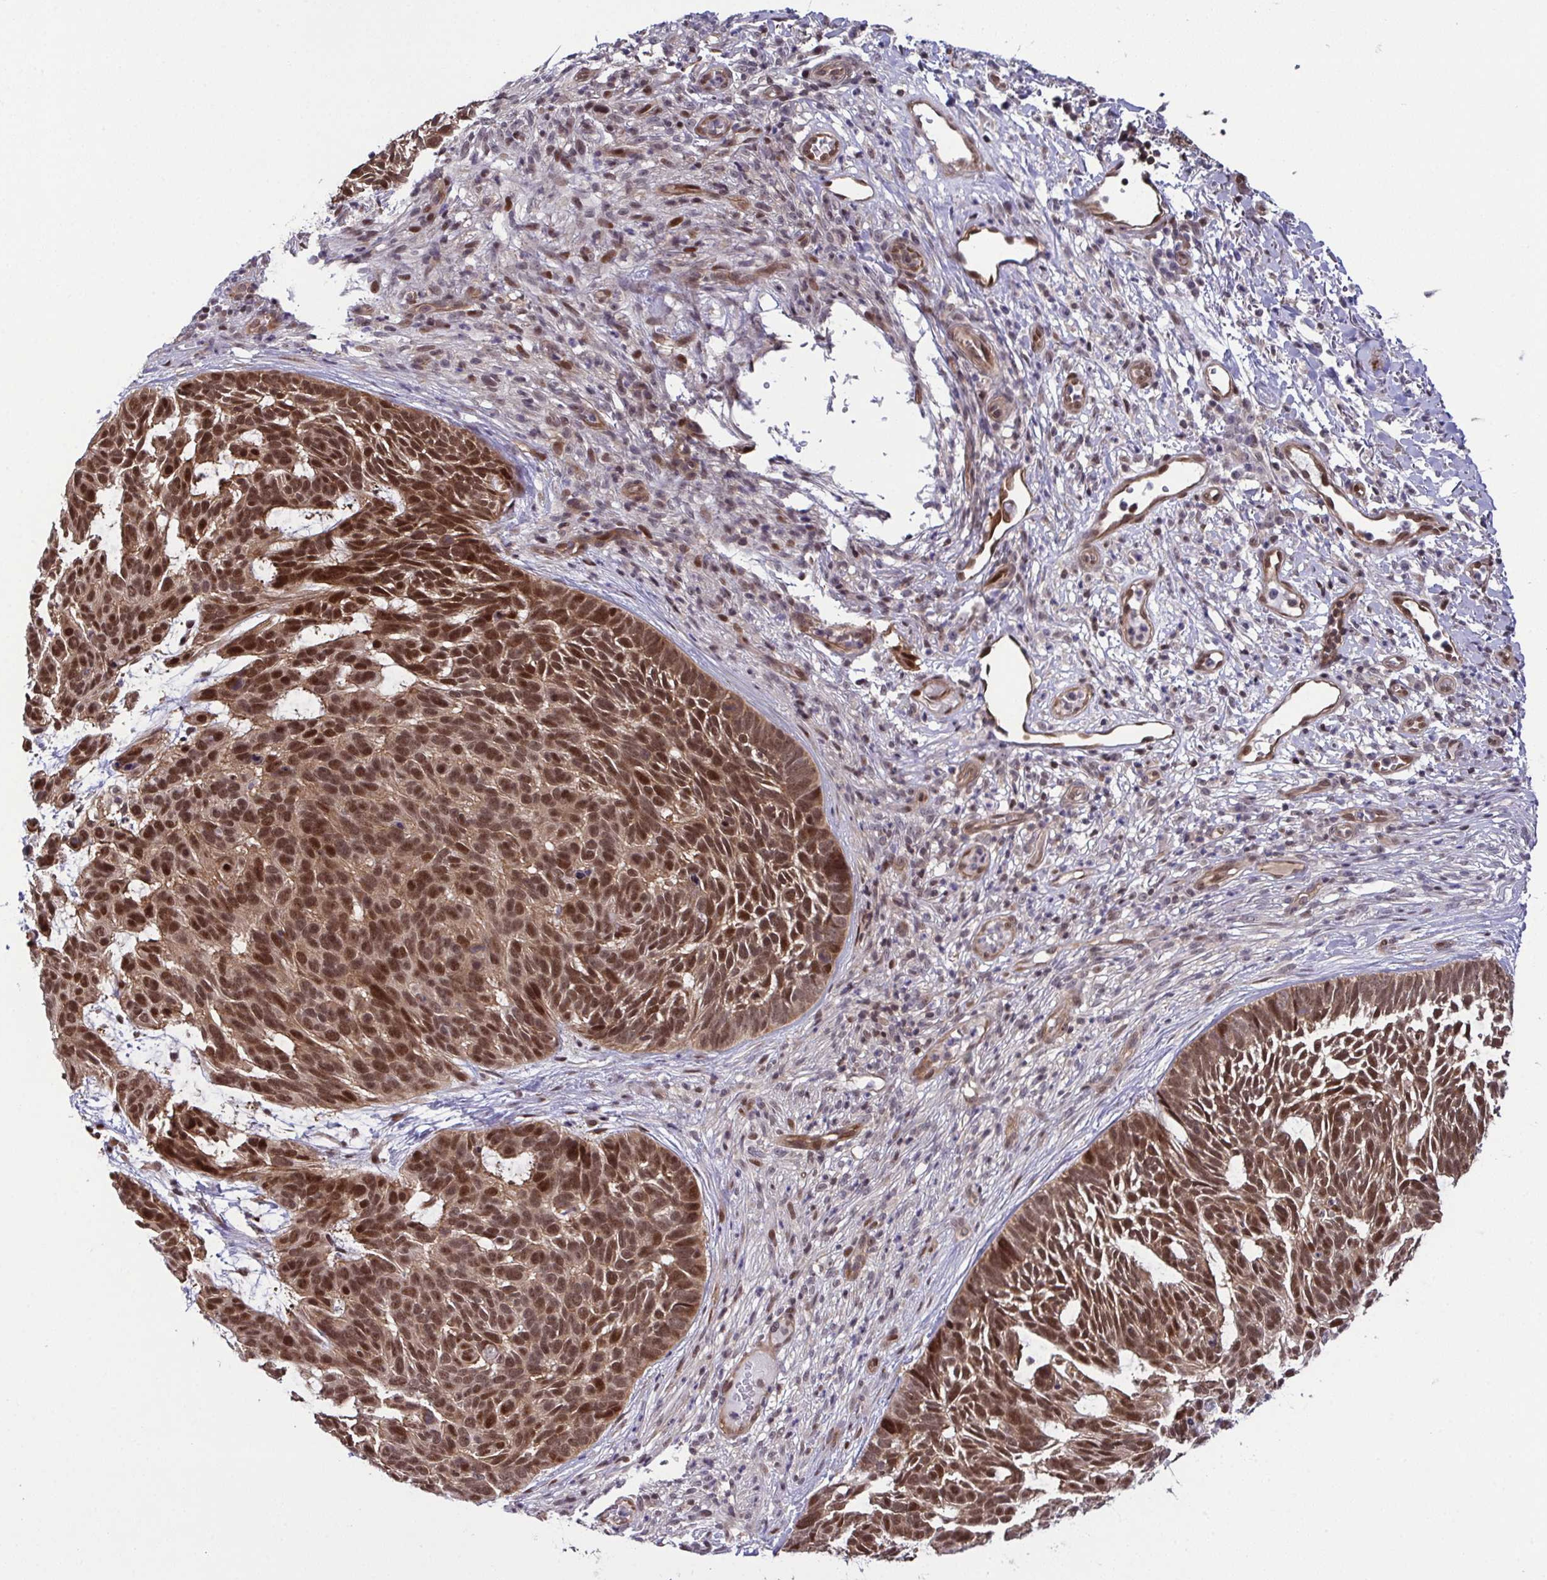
{"staining": {"intensity": "moderate", "quantity": ">75%", "location": "nuclear"}, "tissue": "skin cancer", "cell_type": "Tumor cells", "image_type": "cancer", "snomed": [{"axis": "morphology", "description": "Basal cell carcinoma"}, {"axis": "topography", "description": "Skin"}], "caption": "Moderate nuclear staining is appreciated in about >75% of tumor cells in skin cancer (basal cell carcinoma). (DAB (3,3'-diaminobenzidine) = brown stain, brightfield microscopy at high magnification).", "gene": "DNAJB1", "patient": {"sex": "male", "age": 78}}